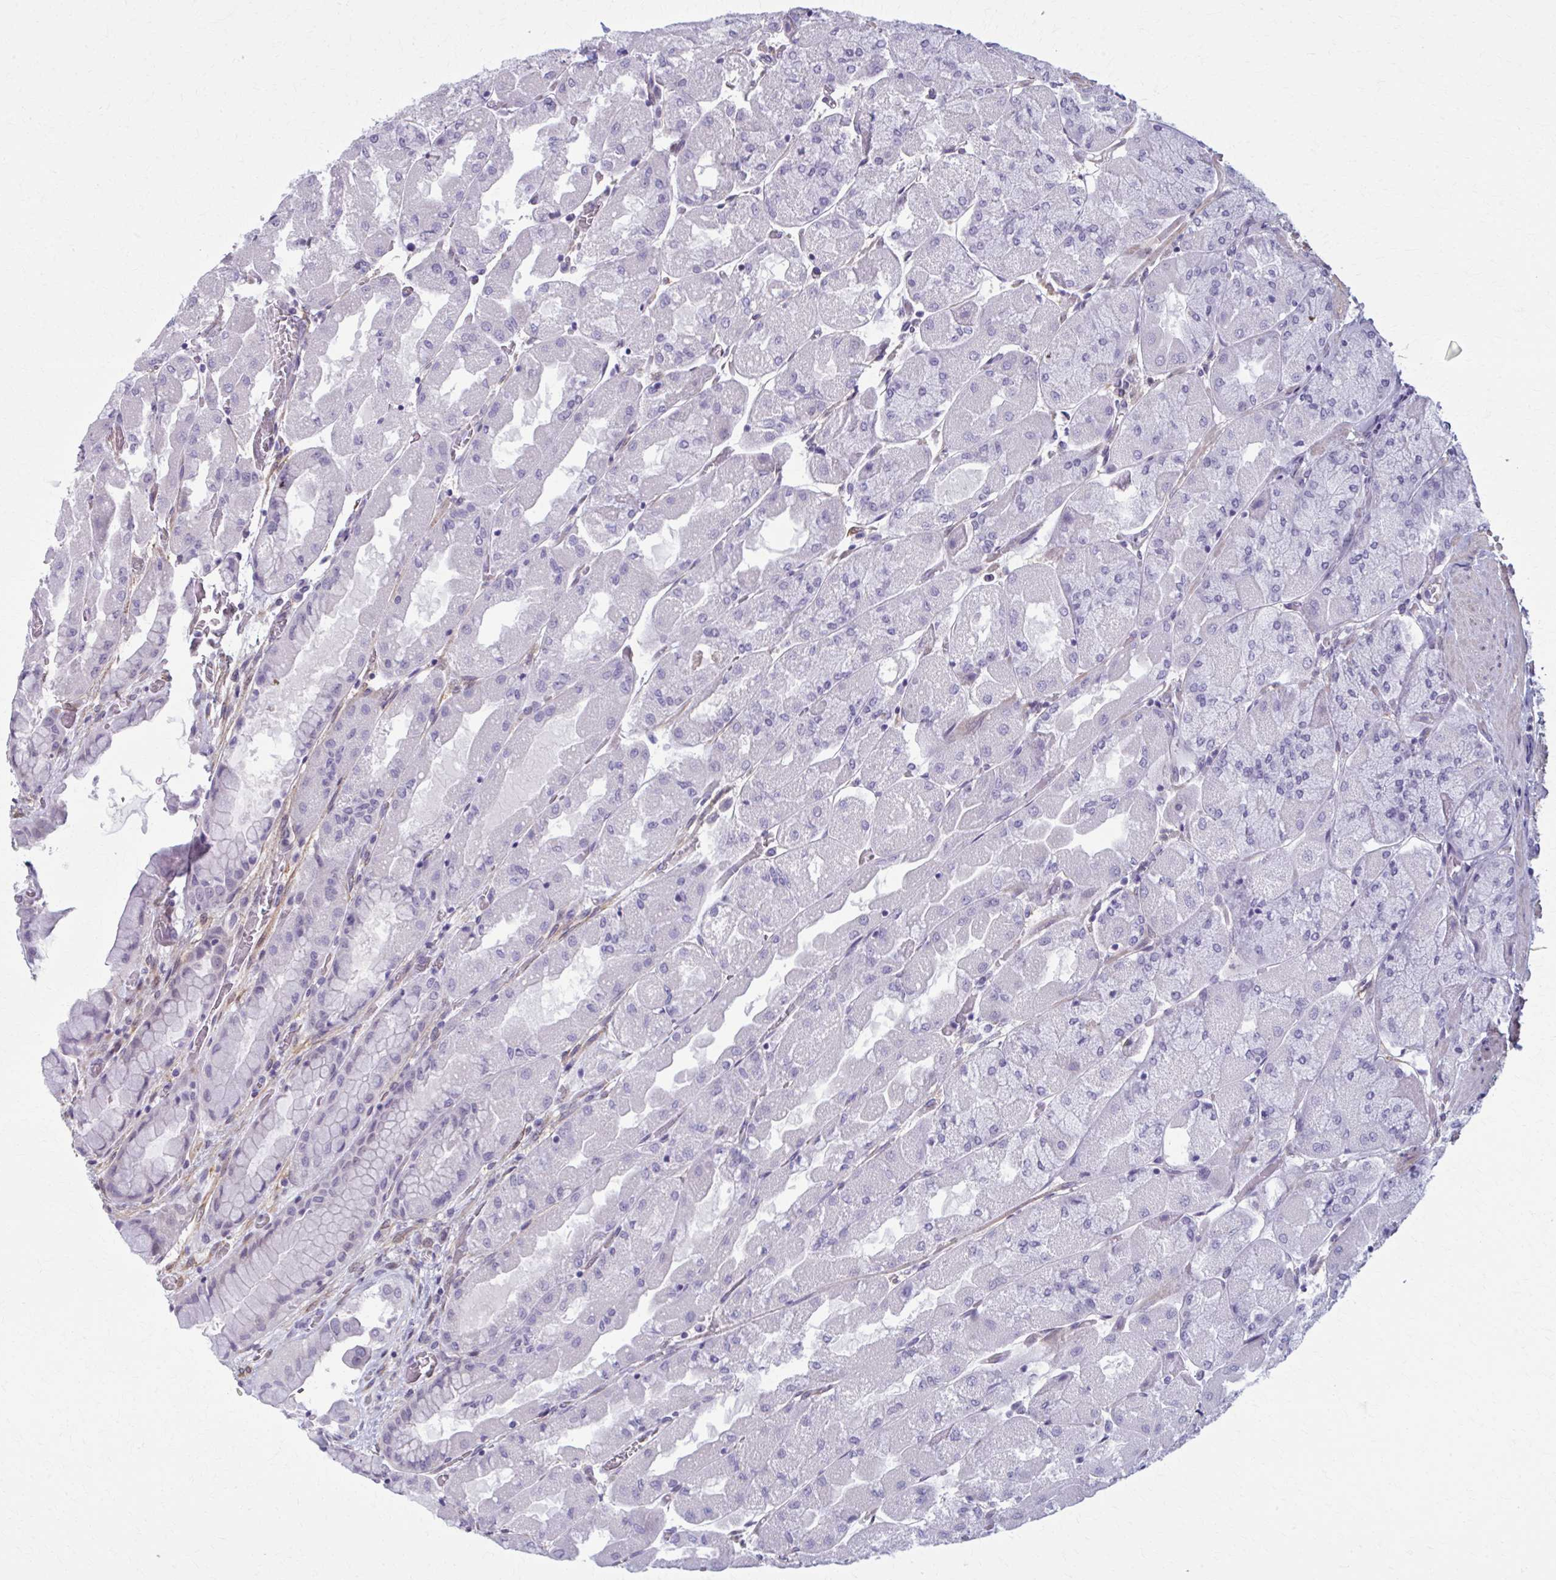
{"staining": {"intensity": "negative", "quantity": "none", "location": "none"}, "tissue": "stomach", "cell_type": "Glandular cells", "image_type": "normal", "snomed": [{"axis": "morphology", "description": "Normal tissue, NOS"}, {"axis": "topography", "description": "Stomach"}], "caption": "Immunohistochemical staining of unremarkable human stomach exhibits no significant staining in glandular cells. The staining is performed using DAB (3,3'-diaminobenzidine) brown chromogen with nuclei counter-stained in using hematoxylin.", "gene": "NUMBL", "patient": {"sex": "female", "age": 61}}